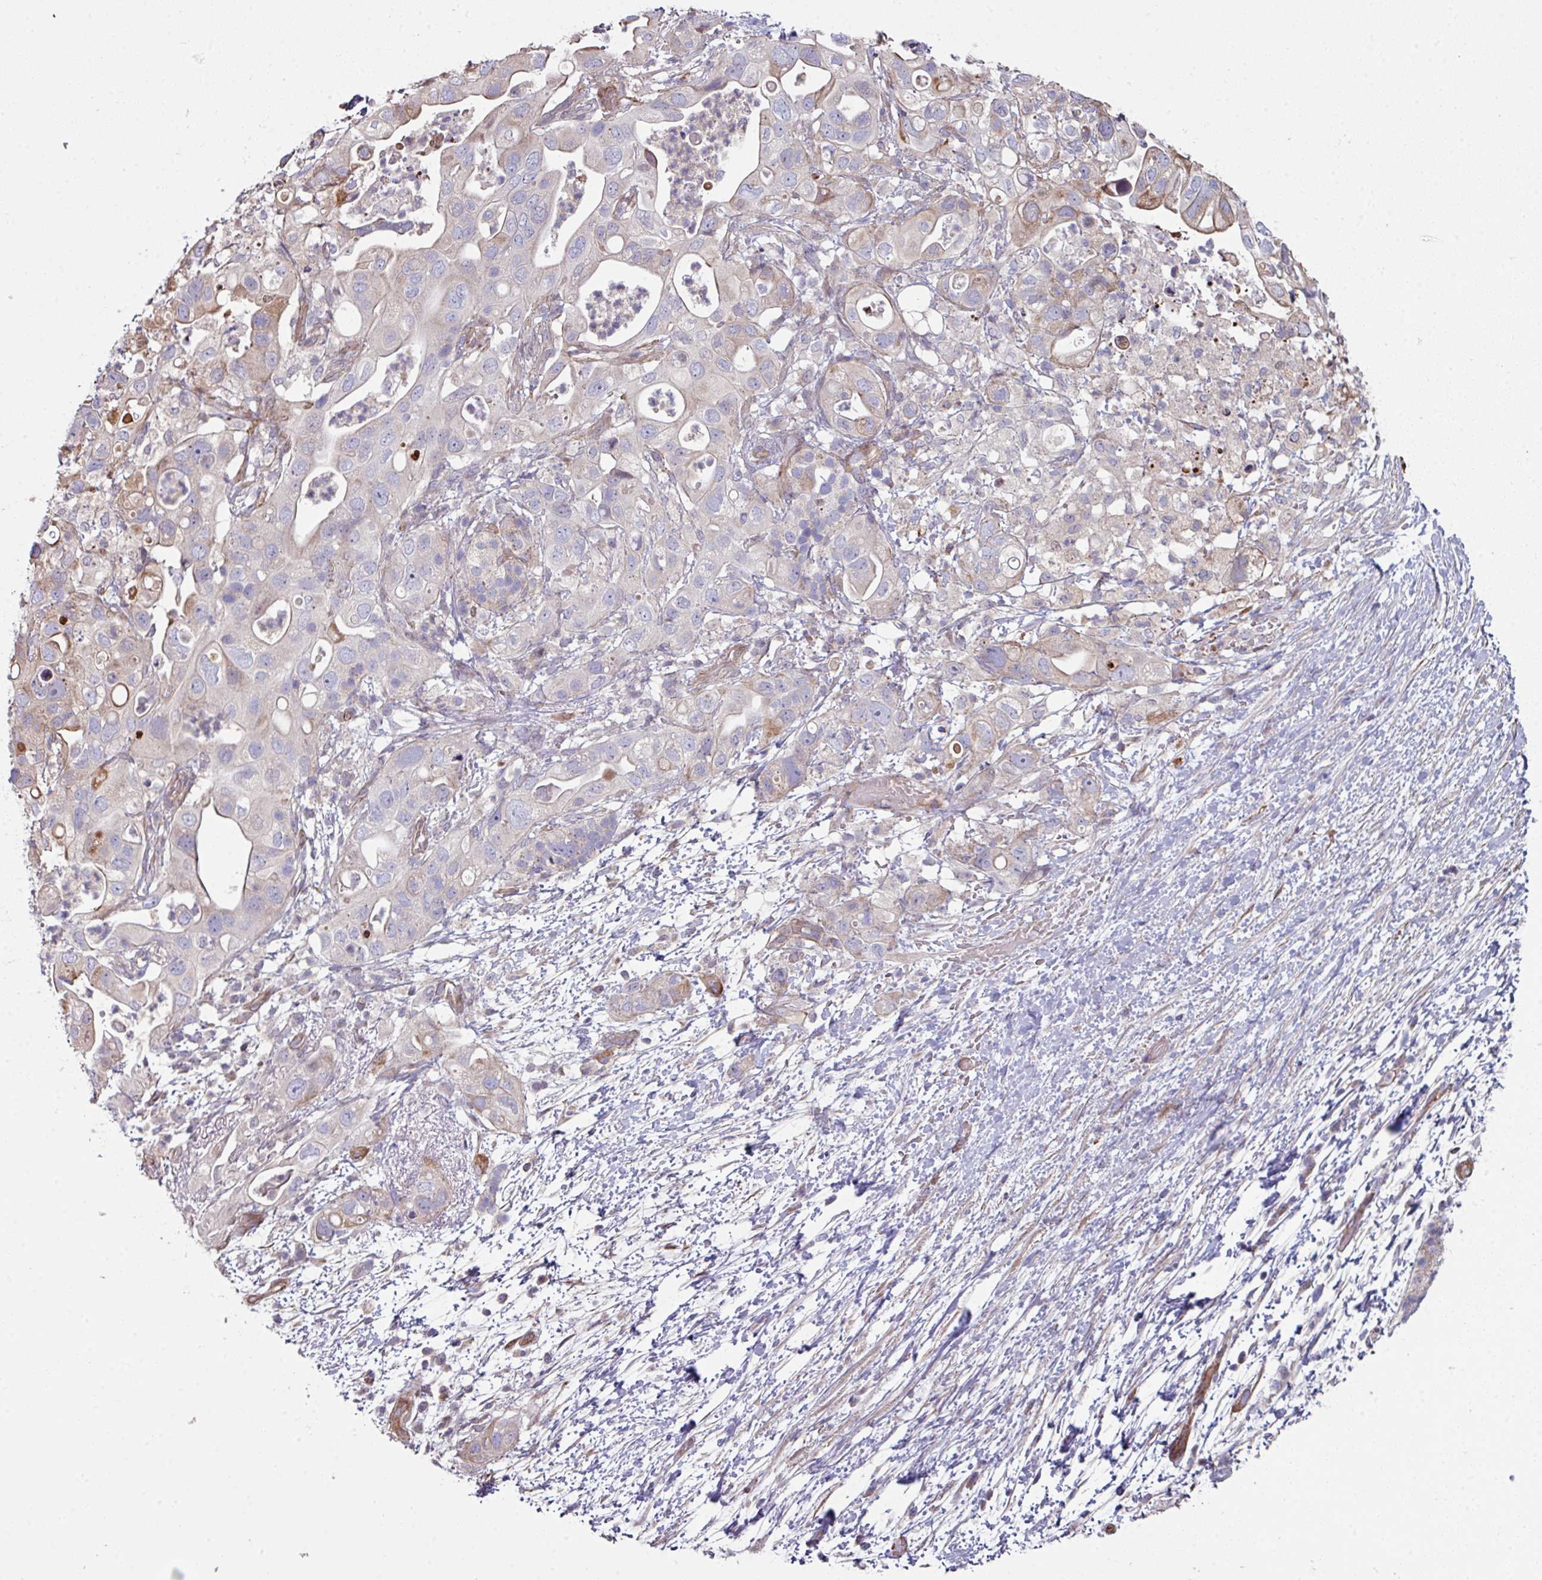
{"staining": {"intensity": "moderate", "quantity": "<25%", "location": "cytoplasmic/membranous"}, "tissue": "pancreatic cancer", "cell_type": "Tumor cells", "image_type": "cancer", "snomed": [{"axis": "morphology", "description": "Adenocarcinoma, NOS"}, {"axis": "topography", "description": "Pancreas"}], "caption": "There is low levels of moderate cytoplasmic/membranous positivity in tumor cells of pancreatic cancer (adenocarcinoma), as demonstrated by immunohistochemical staining (brown color).", "gene": "ANO9", "patient": {"sex": "female", "age": 72}}